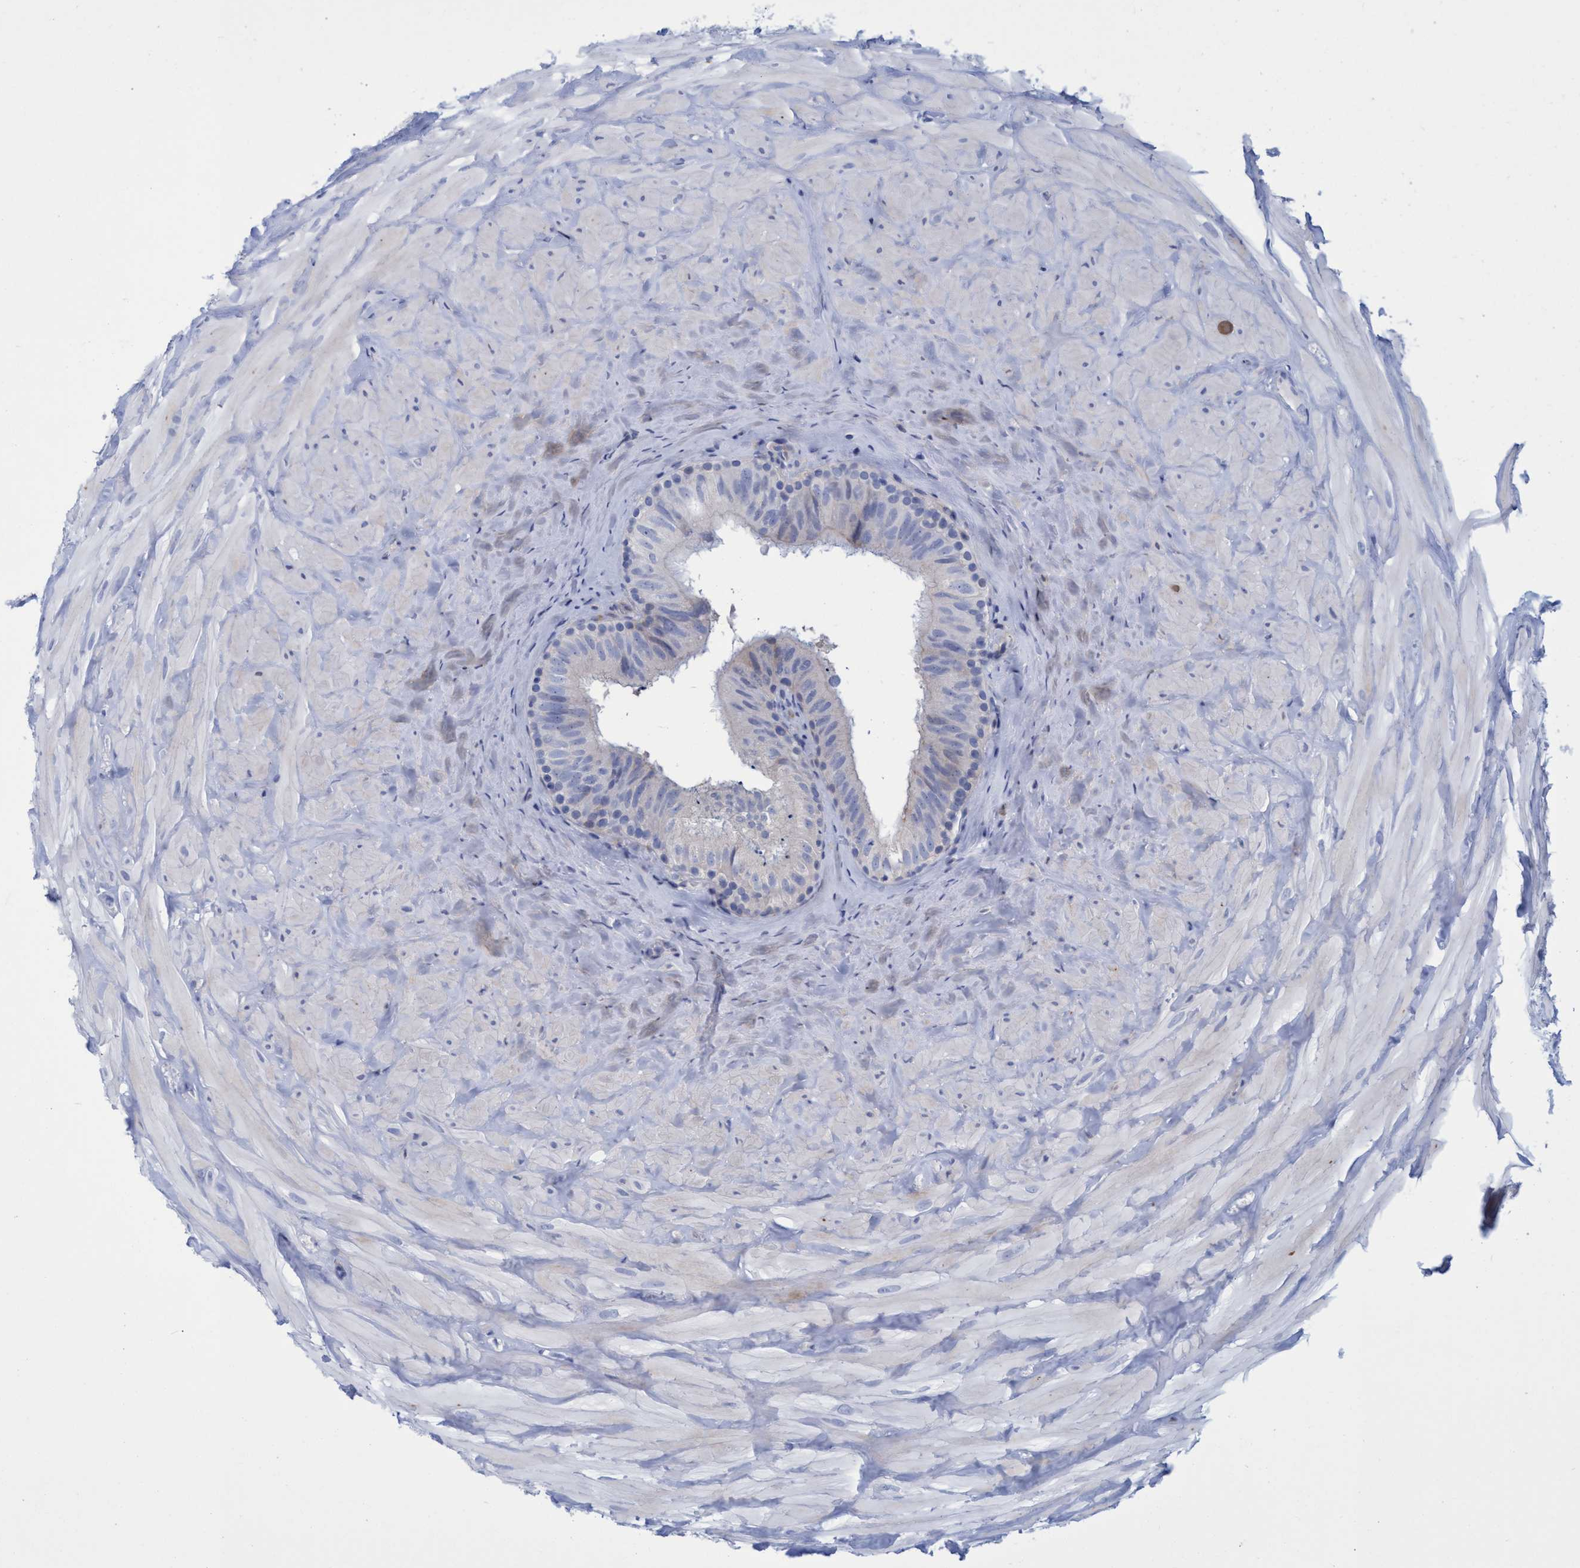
{"staining": {"intensity": "negative", "quantity": "none", "location": "none"}, "tissue": "epididymis", "cell_type": "Glandular cells", "image_type": "normal", "snomed": [{"axis": "morphology", "description": "Normal tissue, NOS"}, {"axis": "topography", "description": "Ureter, NOS"}], "caption": "Glandular cells show no significant expression in normal epididymis. The staining is performed using DAB (3,3'-diaminobenzidine) brown chromogen with nuclei counter-stained in using hematoxylin.", "gene": "R3HCC1", "patient": {"sex": "male", "age": 61}}